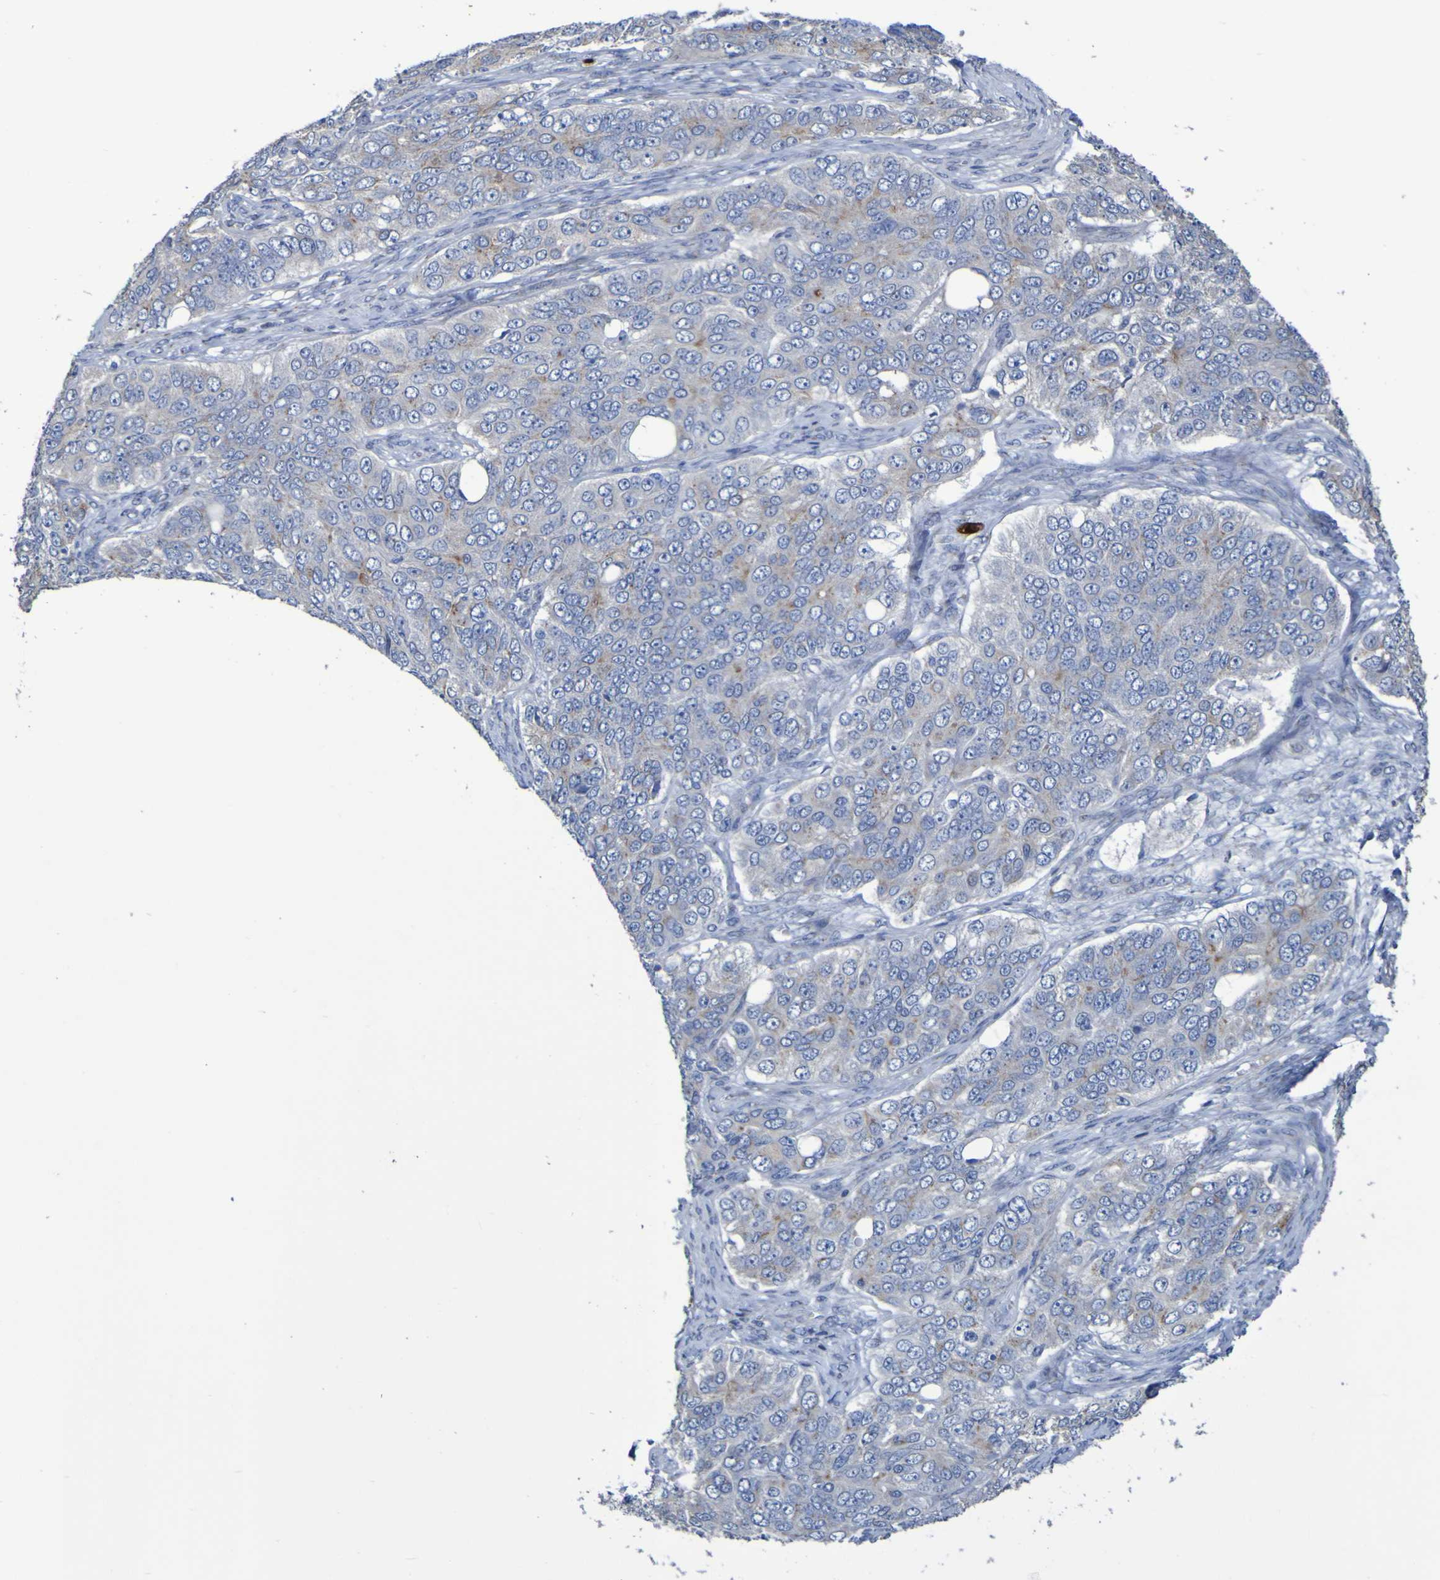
{"staining": {"intensity": "moderate", "quantity": "<25%", "location": "cytoplasmic/membranous"}, "tissue": "ovarian cancer", "cell_type": "Tumor cells", "image_type": "cancer", "snomed": [{"axis": "morphology", "description": "Carcinoma, endometroid"}, {"axis": "topography", "description": "Ovary"}], "caption": "Protein expression analysis of ovarian endometroid carcinoma displays moderate cytoplasmic/membranous staining in approximately <25% of tumor cells. (DAB (3,3'-diaminobenzidine) = brown stain, brightfield microscopy at high magnification).", "gene": "C11orf24", "patient": {"sex": "female", "age": 51}}